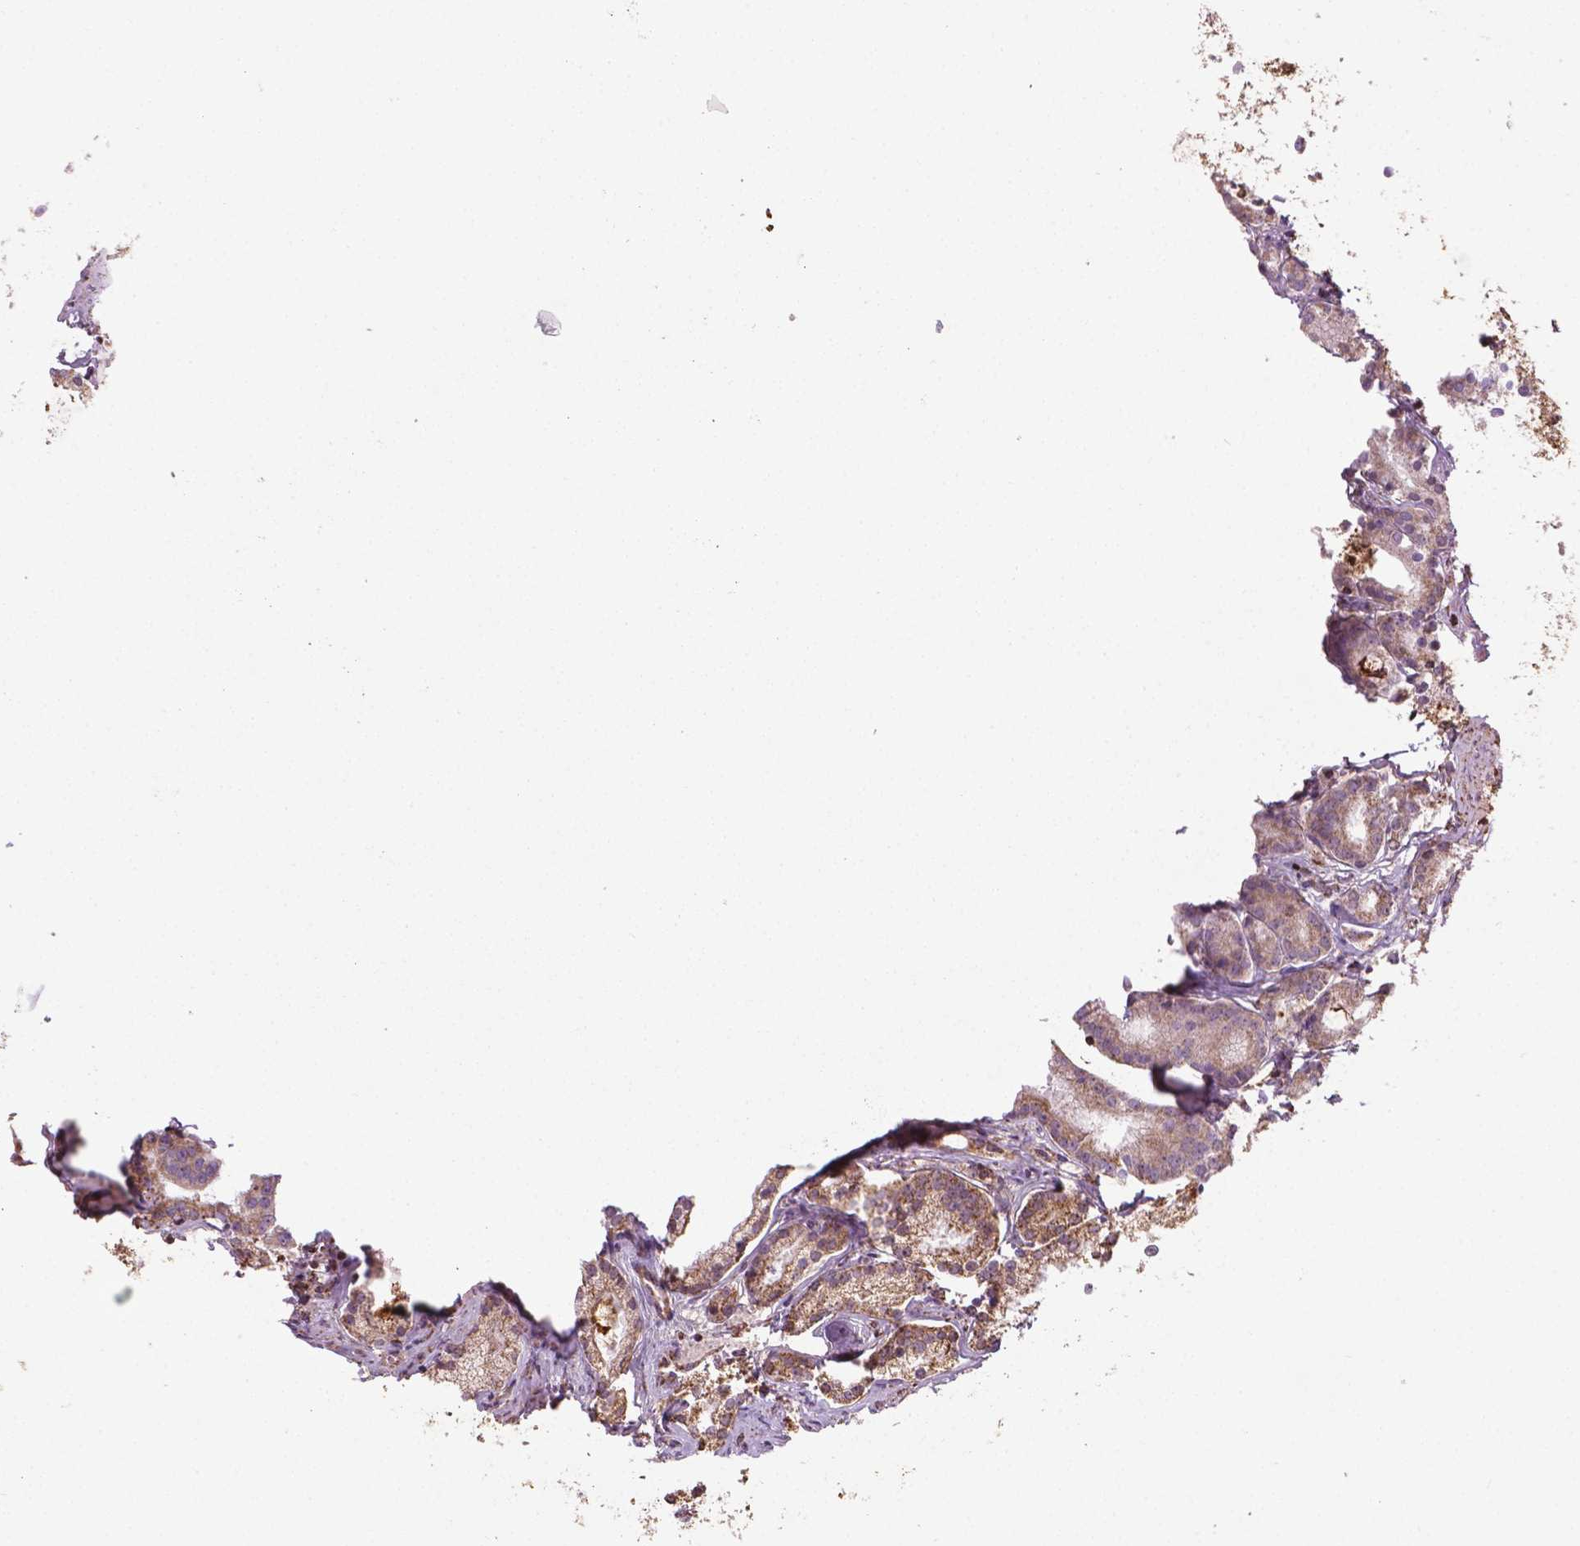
{"staining": {"intensity": "weak", "quantity": ">75%", "location": "cytoplasmic/membranous"}, "tissue": "prostate cancer", "cell_type": "Tumor cells", "image_type": "cancer", "snomed": [{"axis": "morphology", "description": "Adenocarcinoma, High grade"}, {"axis": "topography", "description": "Prostate"}], "caption": "A high-resolution histopathology image shows immunohistochemistry (IHC) staining of prostate cancer (adenocarcinoma (high-grade)), which demonstrates weak cytoplasmic/membranous positivity in about >75% of tumor cells.", "gene": "HS3ST3A1", "patient": {"sex": "male", "age": 63}}